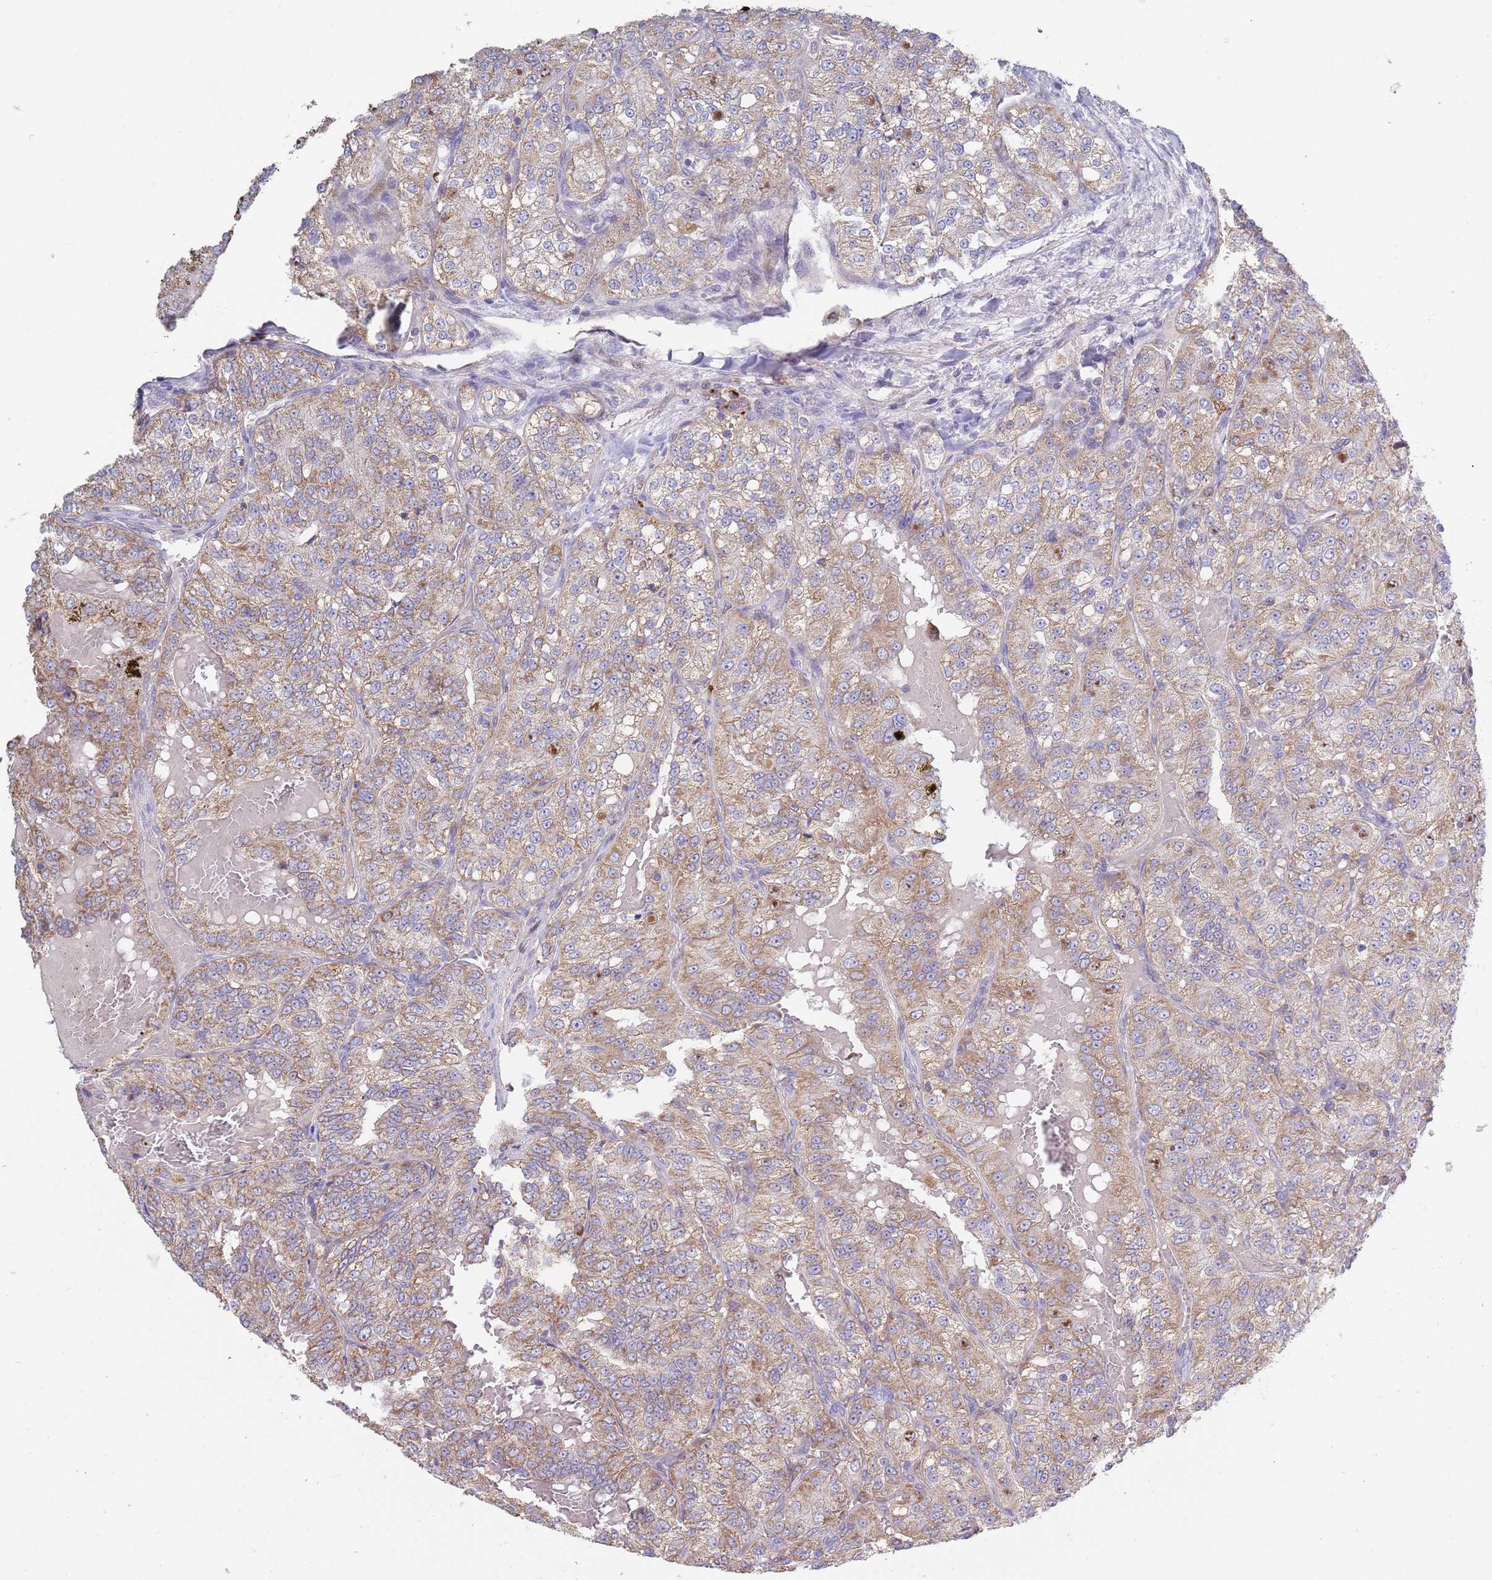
{"staining": {"intensity": "weak", "quantity": ">75%", "location": "cytoplasmic/membranous"}, "tissue": "renal cancer", "cell_type": "Tumor cells", "image_type": "cancer", "snomed": [{"axis": "morphology", "description": "Adenocarcinoma, NOS"}, {"axis": "topography", "description": "Kidney"}], "caption": "Protein staining of renal cancer tissue demonstrates weak cytoplasmic/membranous expression in approximately >75% of tumor cells.", "gene": "DDT", "patient": {"sex": "female", "age": 63}}